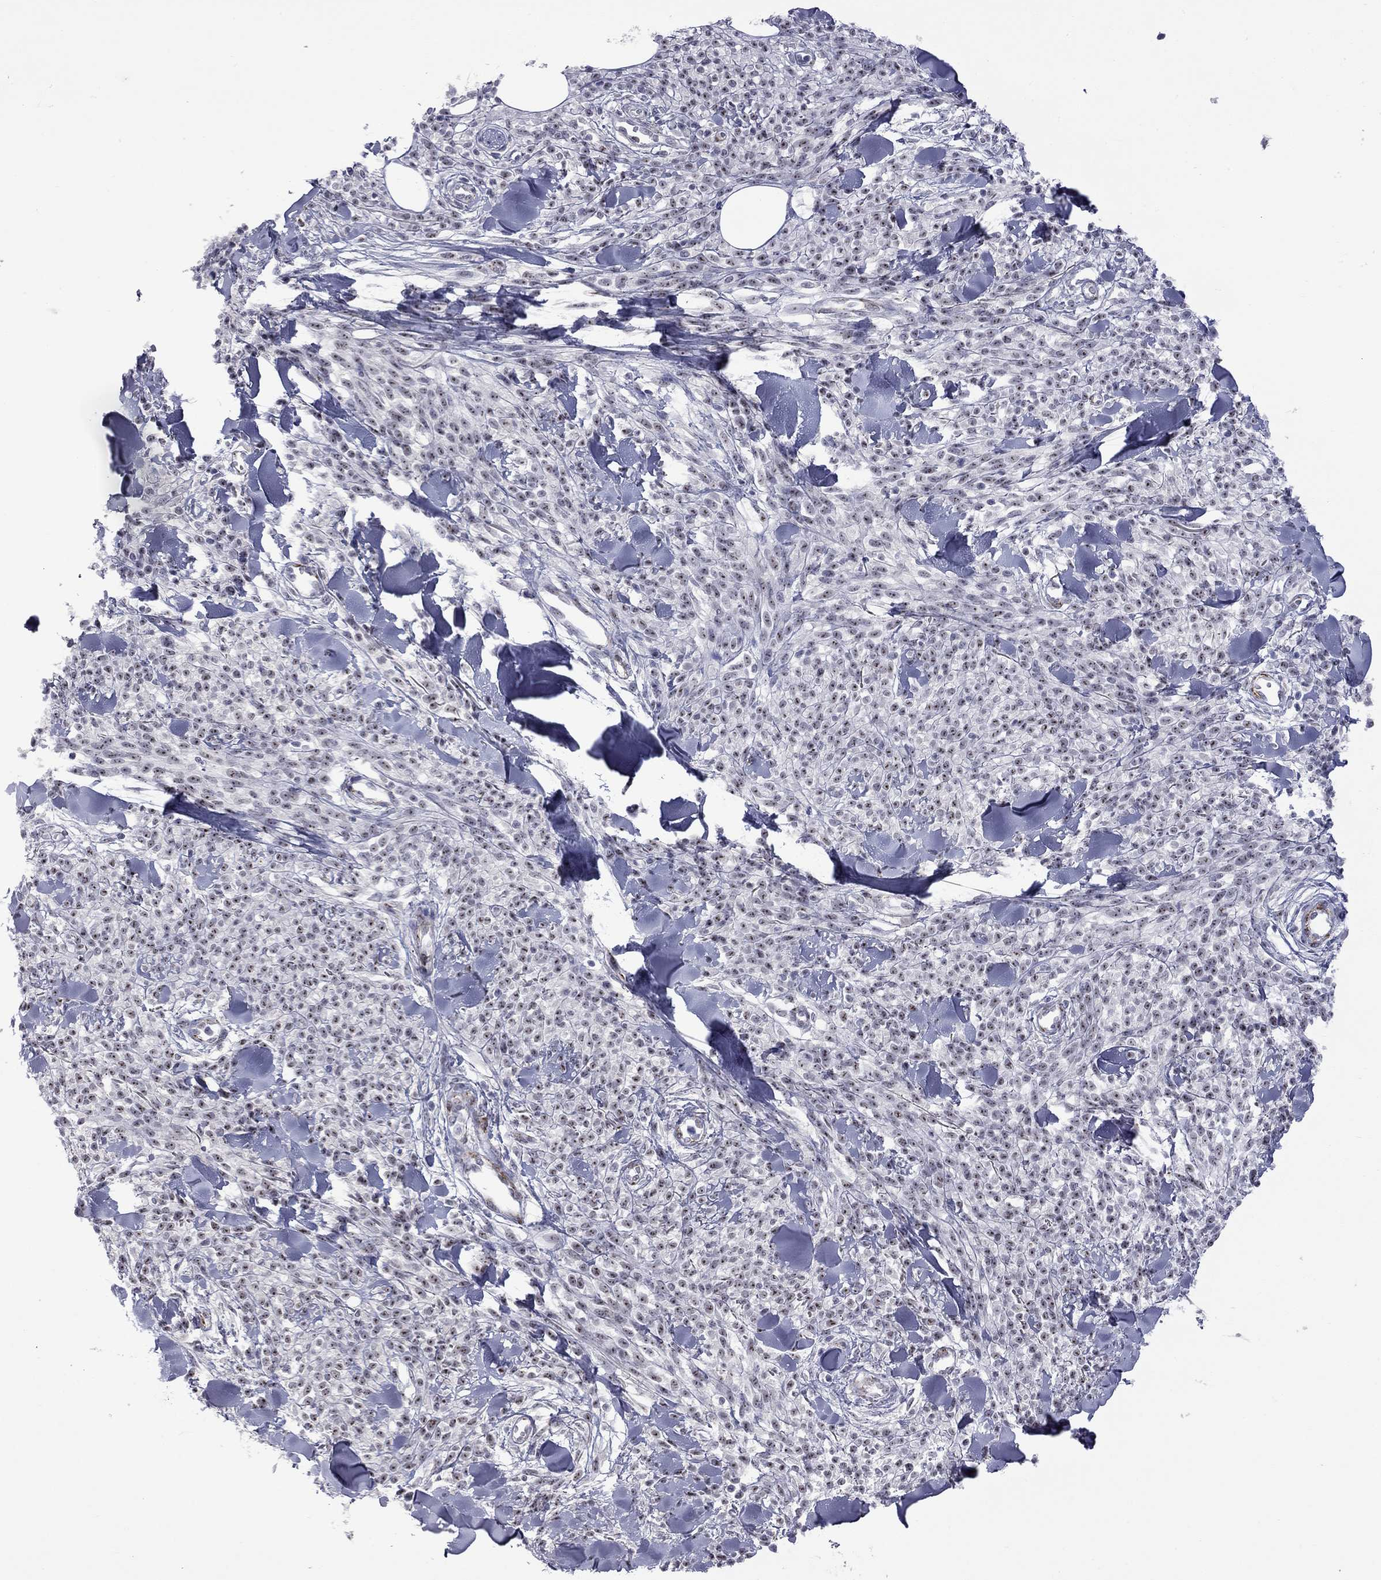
{"staining": {"intensity": "strong", "quantity": ">75%", "location": "nuclear"}, "tissue": "melanoma", "cell_type": "Tumor cells", "image_type": "cancer", "snomed": [{"axis": "morphology", "description": "Malignant melanoma, NOS"}, {"axis": "topography", "description": "Skin"}, {"axis": "topography", "description": "Skin of trunk"}], "caption": "The image demonstrates staining of malignant melanoma, revealing strong nuclear protein expression (brown color) within tumor cells.", "gene": "GSG1L", "patient": {"sex": "male", "age": 74}}